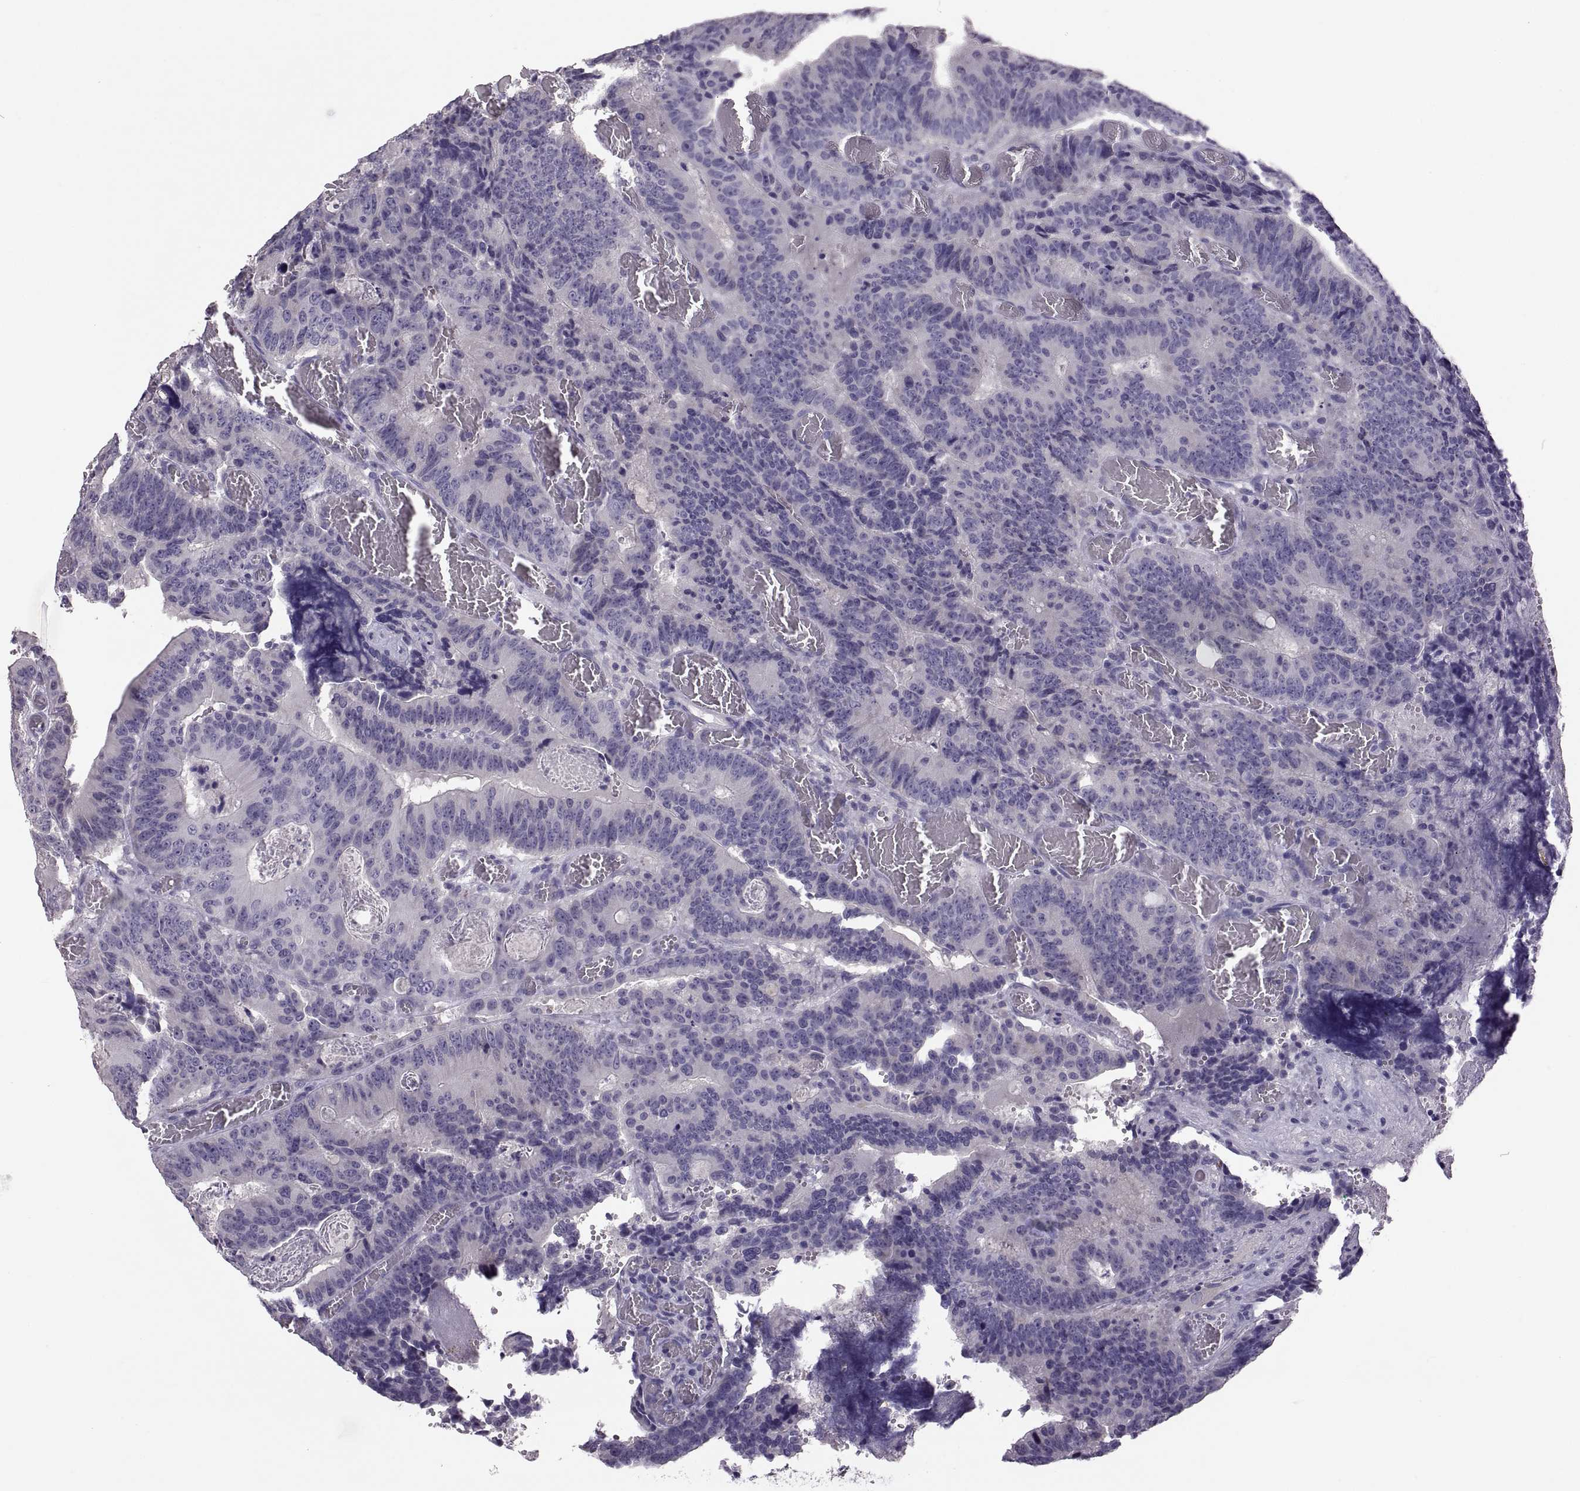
{"staining": {"intensity": "negative", "quantity": "none", "location": "none"}, "tissue": "colorectal cancer", "cell_type": "Tumor cells", "image_type": "cancer", "snomed": [{"axis": "morphology", "description": "Adenocarcinoma, NOS"}, {"axis": "topography", "description": "Colon"}], "caption": "DAB (3,3'-diaminobenzidine) immunohistochemical staining of human adenocarcinoma (colorectal) demonstrates no significant expression in tumor cells.", "gene": "TBX19", "patient": {"sex": "female", "age": 82}}